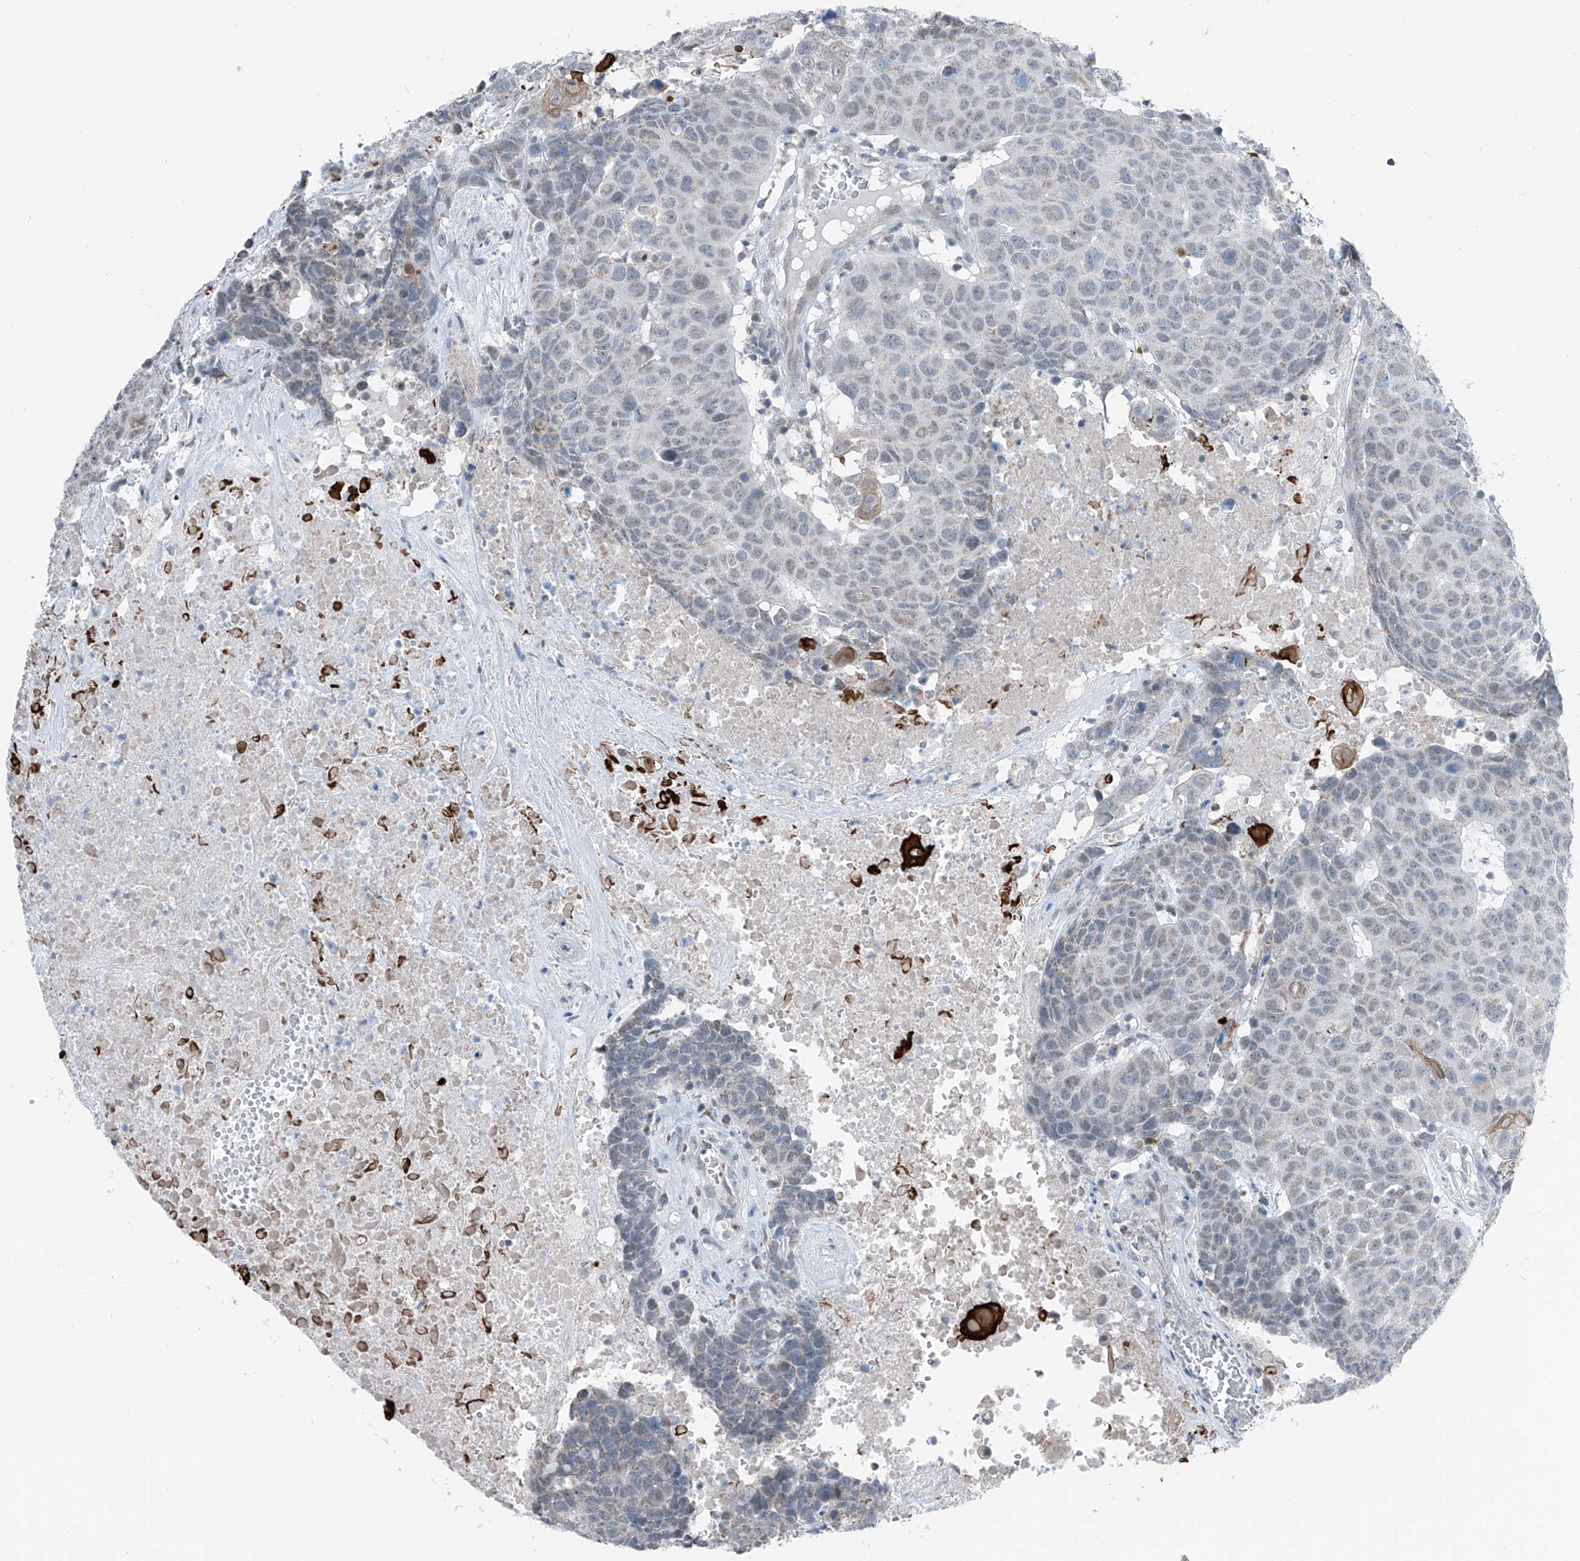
{"staining": {"intensity": "negative", "quantity": "none", "location": "none"}, "tissue": "head and neck cancer", "cell_type": "Tumor cells", "image_type": "cancer", "snomed": [{"axis": "morphology", "description": "Squamous cell carcinoma, NOS"}, {"axis": "topography", "description": "Head-Neck"}], "caption": "The histopathology image reveals no staining of tumor cells in squamous cell carcinoma (head and neck).", "gene": "DYRK1B", "patient": {"sex": "male", "age": 66}}